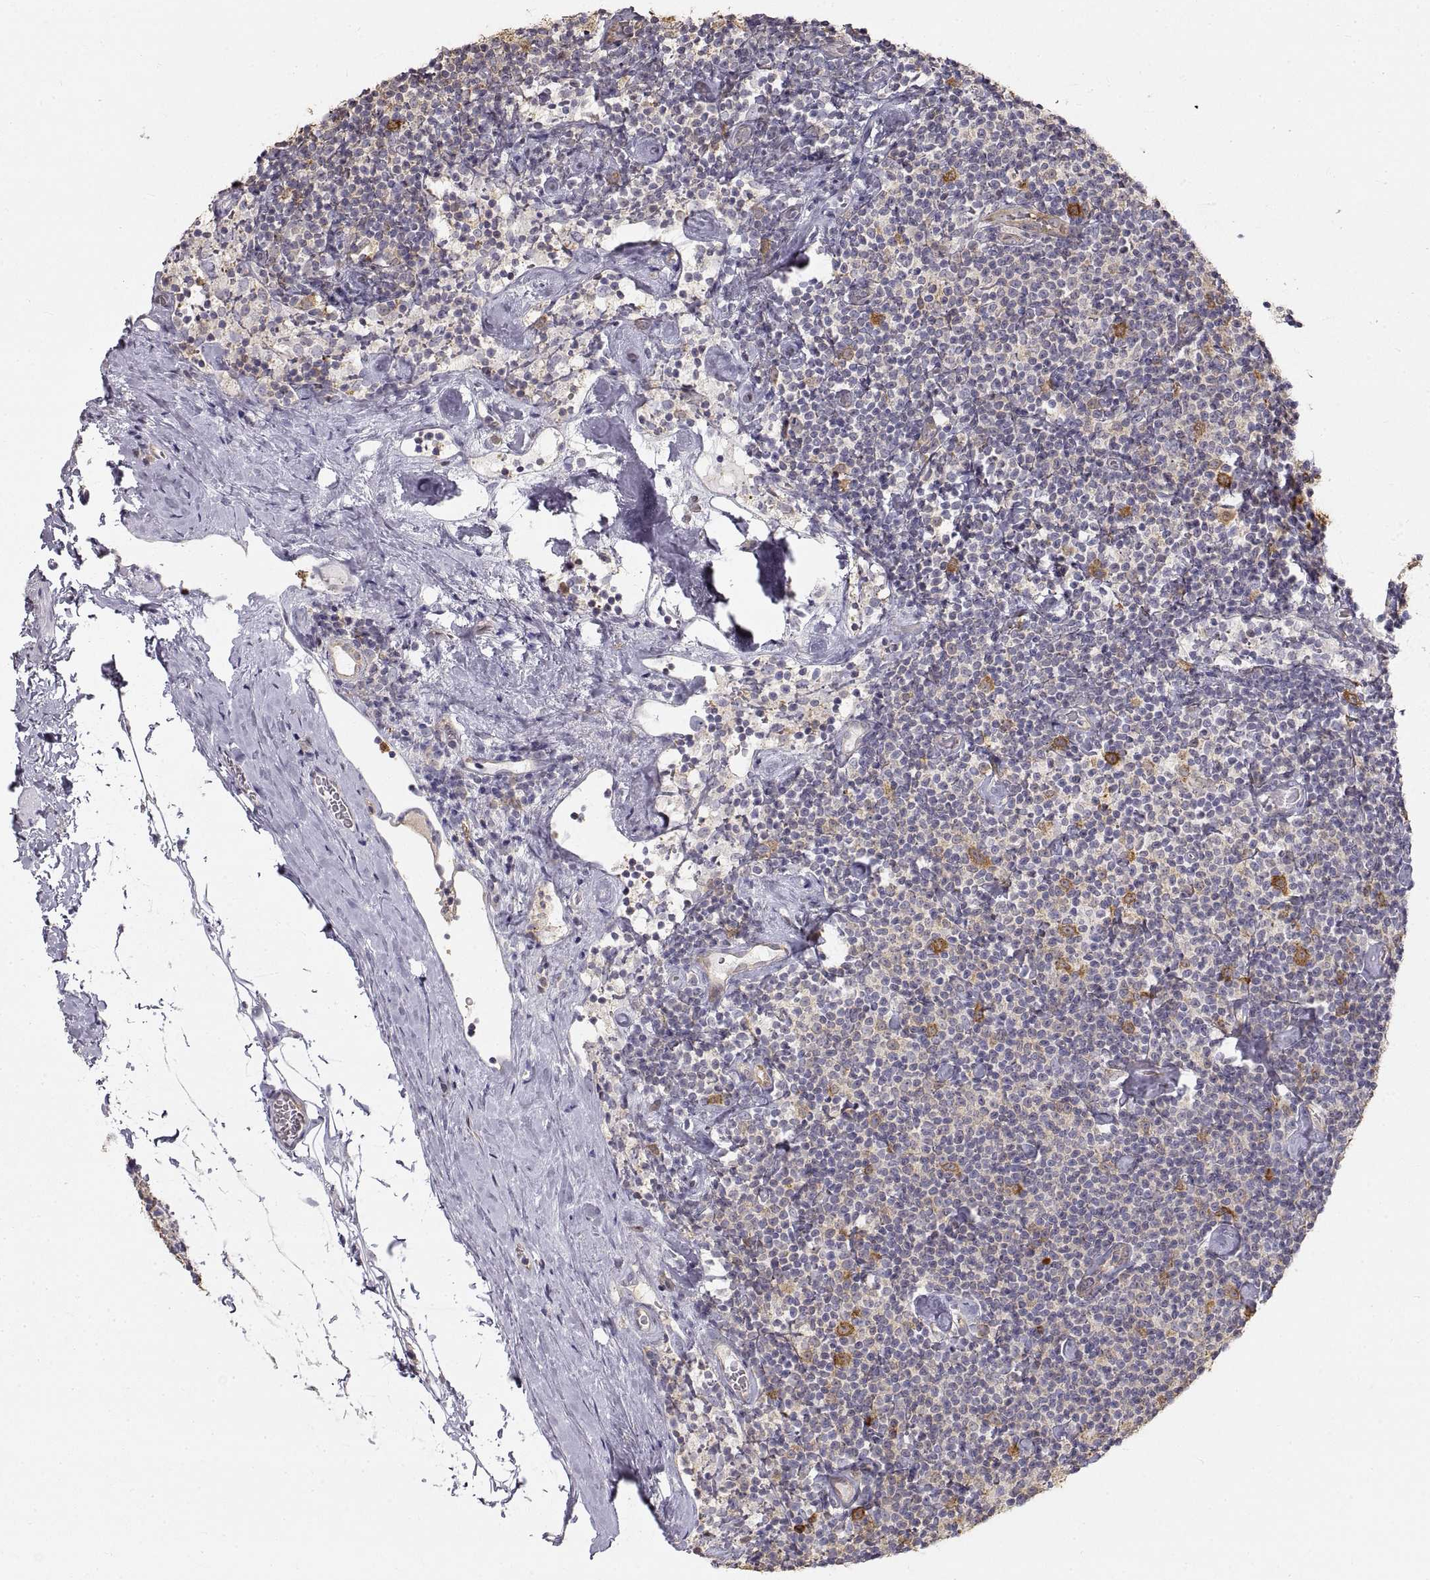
{"staining": {"intensity": "negative", "quantity": "none", "location": "none"}, "tissue": "lymphoma", "cell_type": "Tumor cells", "image_type": "cancer", "snomed": [{"axis": "morphology", "description": "Malignant lymphoma, non-Hodgkin's type, Low grade"}, {"axis": "topography", "description": "Lymph node"}], "caption": "Tumor cells are negative for brown protein staining in low-grade malignant lymphoma, non-Hodgkin's type. (Stains: DAB (3,3'-diaminobenzidine) immunohistochemistry with hematoxylin counter stain, Microscopy: brightfield microscopy at high magnification).", "gene": "HSP90AB1", "patient": {"sex": "male", "age": 81}}